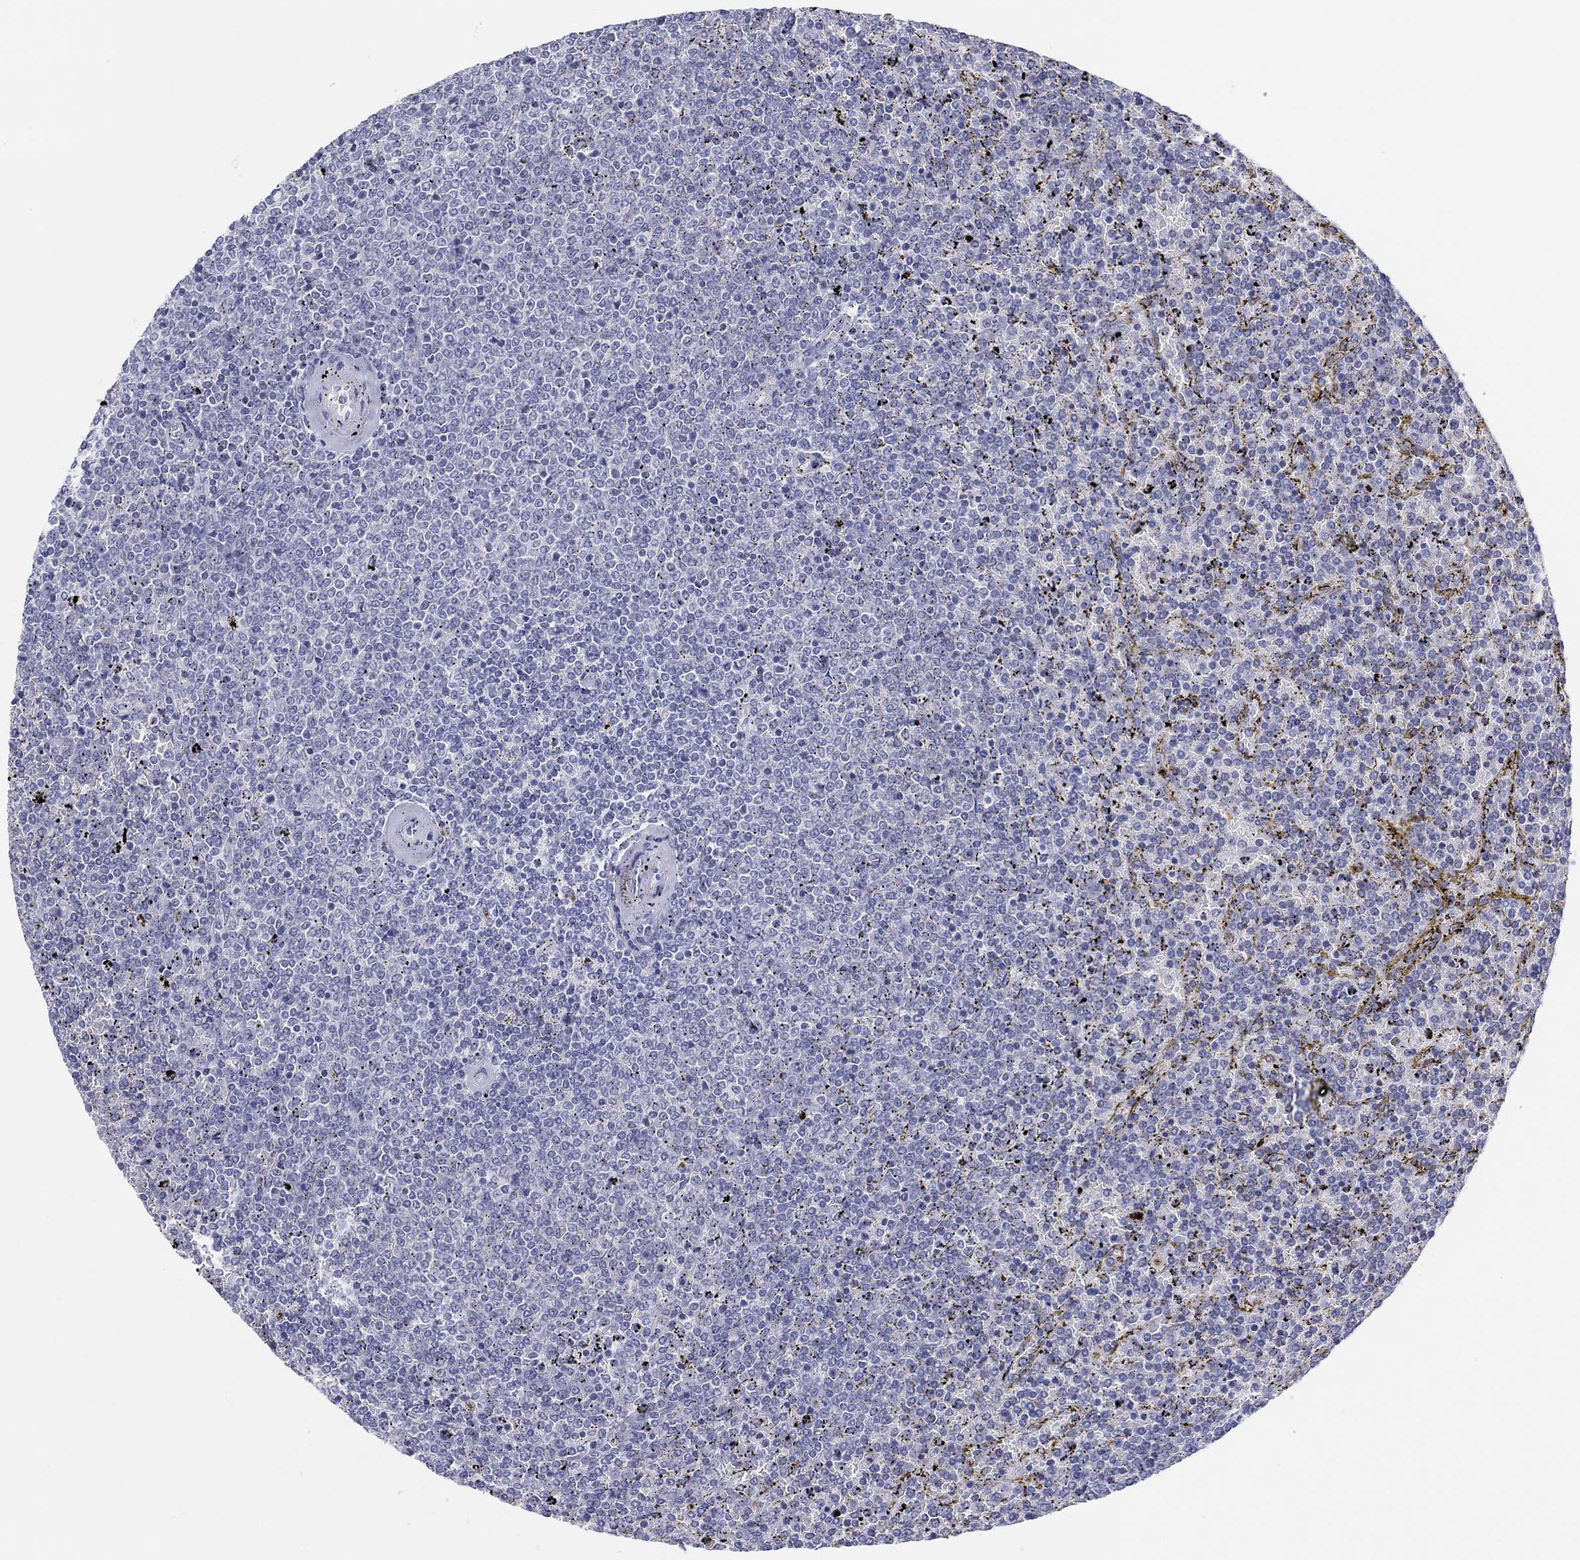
{"staining": {"intensity": "negative", "quantity": "none", "location": "none"}, "tissue": "lymphoma", "cell_type": "Tumor cells", "image_type": "cancer", "snomed": [{"axis": "morphology", "description": "Malignant lymphoma, non-Hodgkin's type, Low grade"}, {"axis": "topography", "description": "Spleen"}], "caption": "IHC image of neoplastic tissue: human lymphoma stained with DAB displays no significant protein expression in tumor cells.", "gene": "HAPLN4", "patient": {"sex": "female", "age": 77}}